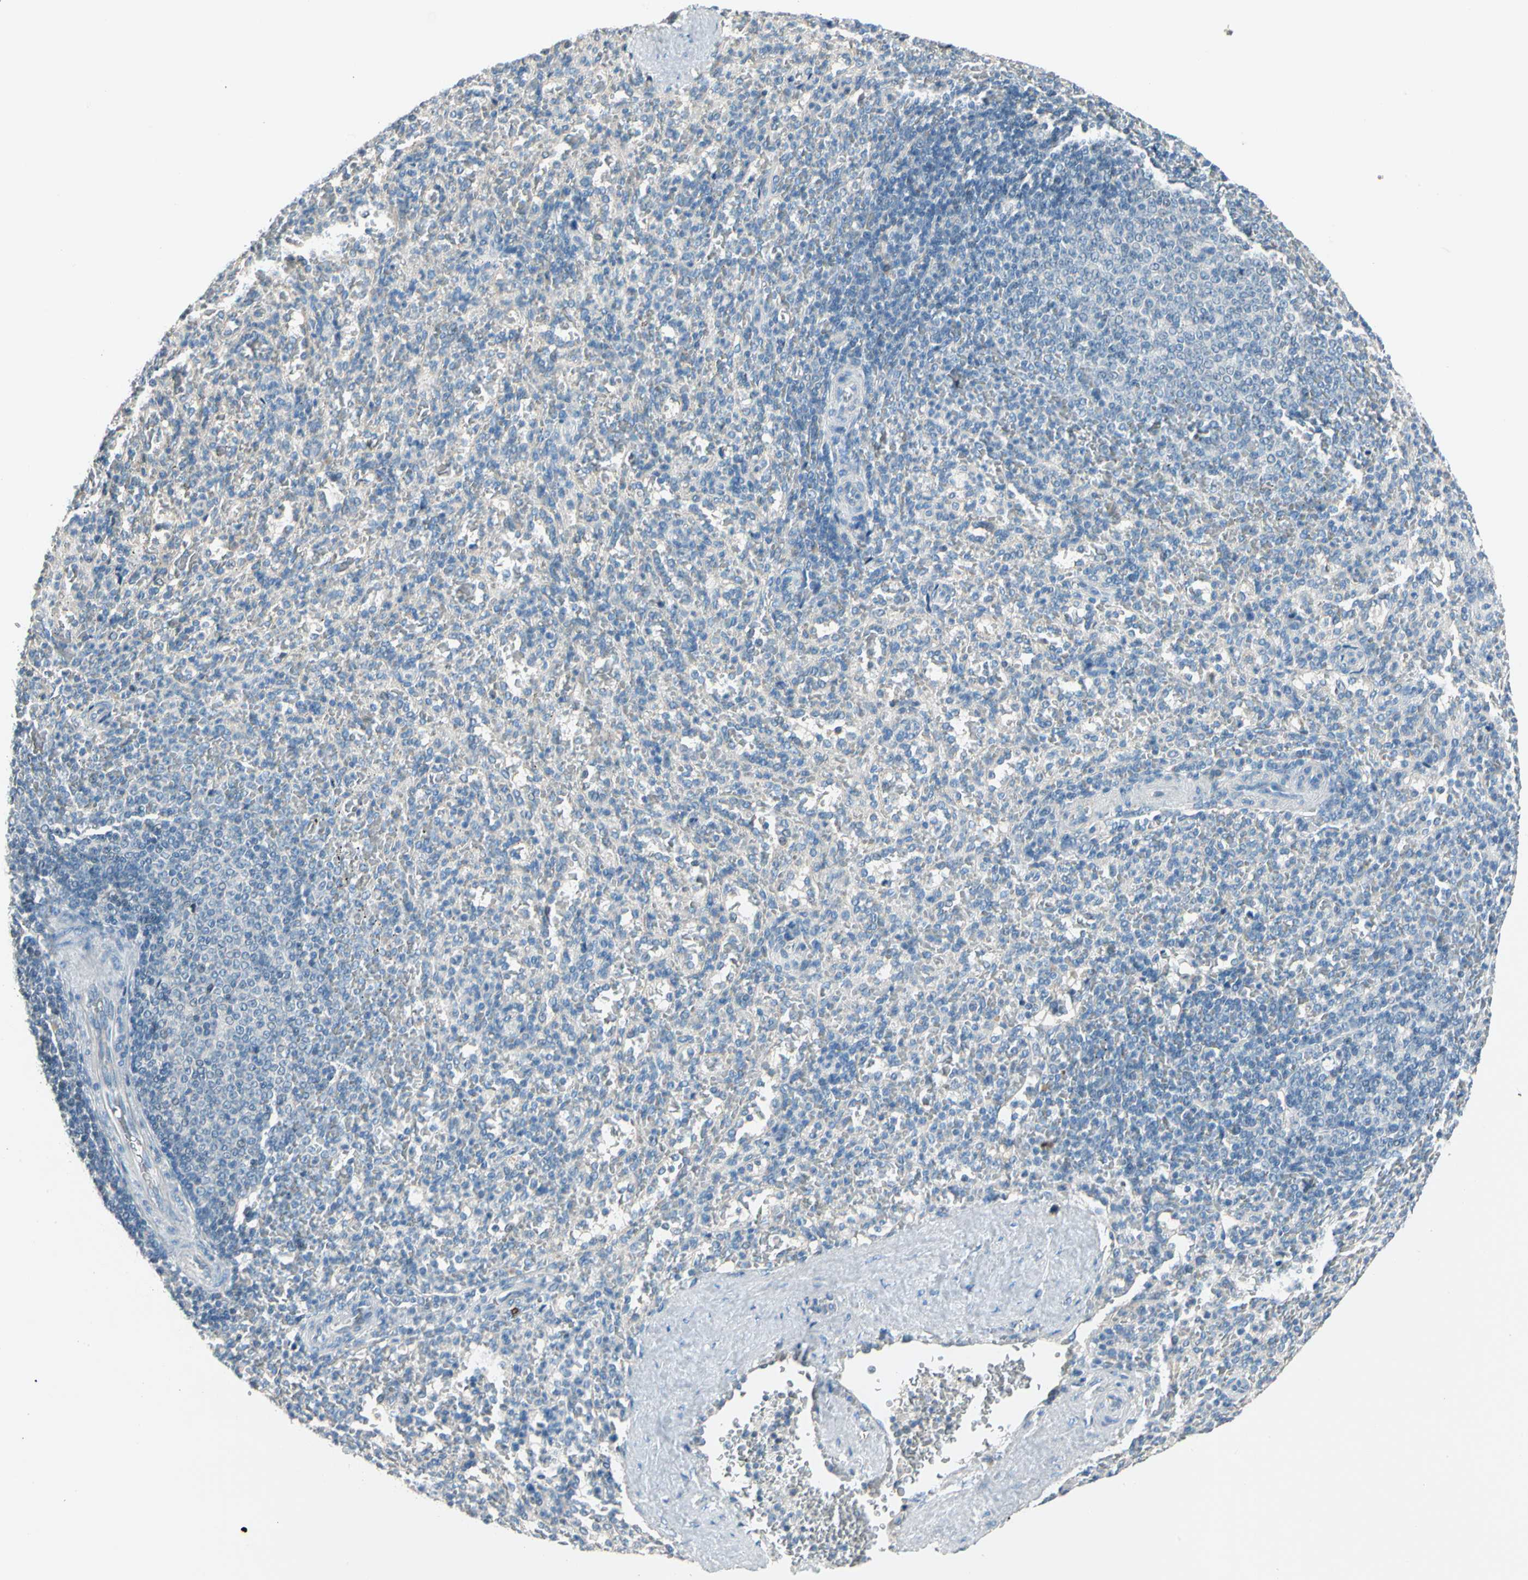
{"staining": {"intensity": "weak", "quantity": "25%-75%", "location": "cytoplasmic/membranous"}, "tissue": "spleen", "cell_type": "Cells in red pulp", "image_type": "normal", "snomed": [{"axis": "morphology", "description": "Normal tissue, NOS"}, {"axis": "topography", "description": "Spleen"}], "caption": "Protein staining shows weak cytoplasmic/membranous positivity in approximately 25%-75% of cells in red pulp in normal spleen. (DAB (3,3'-diaminobenzidine) IHC with brightfield microscopy, high magnification).", "gene": "STK40", "patient": {"sex": "female", "age": 21}}